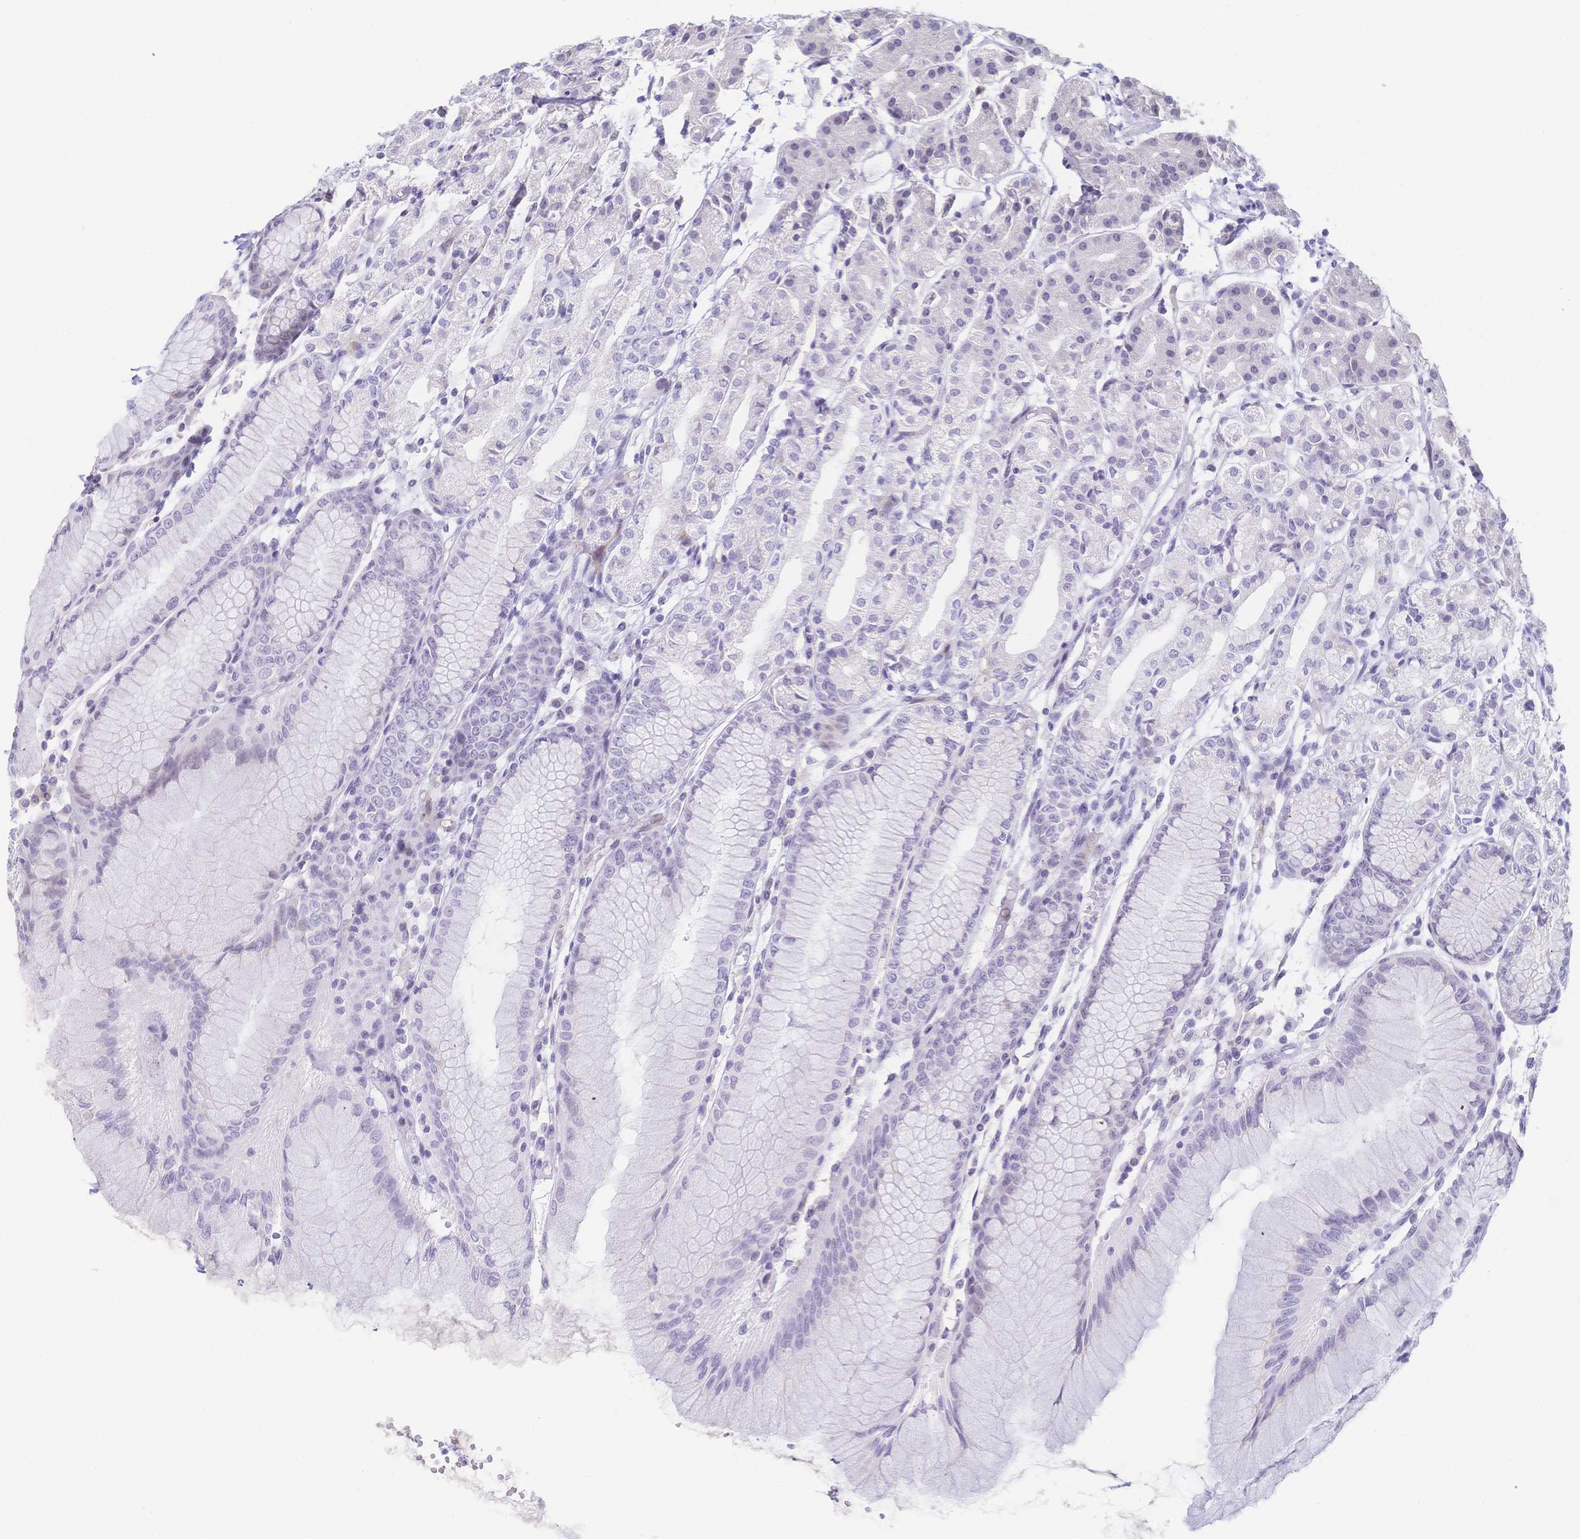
{"staining": {"intensity": "negative", "quantity": "none", "location": "none"}, "tissue": "stomach", "cell_type": "Glandular cells", "image_type": "normal", "snomed": [{"axis": "morphology", "description": "Normal tissue, NOS"}, {"axis": "topography", "description": "Stomach"}], "caption": "DAB immunohistochemical staining of benign human stomach displays no significant expression in glandular cells.", "gene": "CR2", "patient": {"sex": "female", "age": 57}}